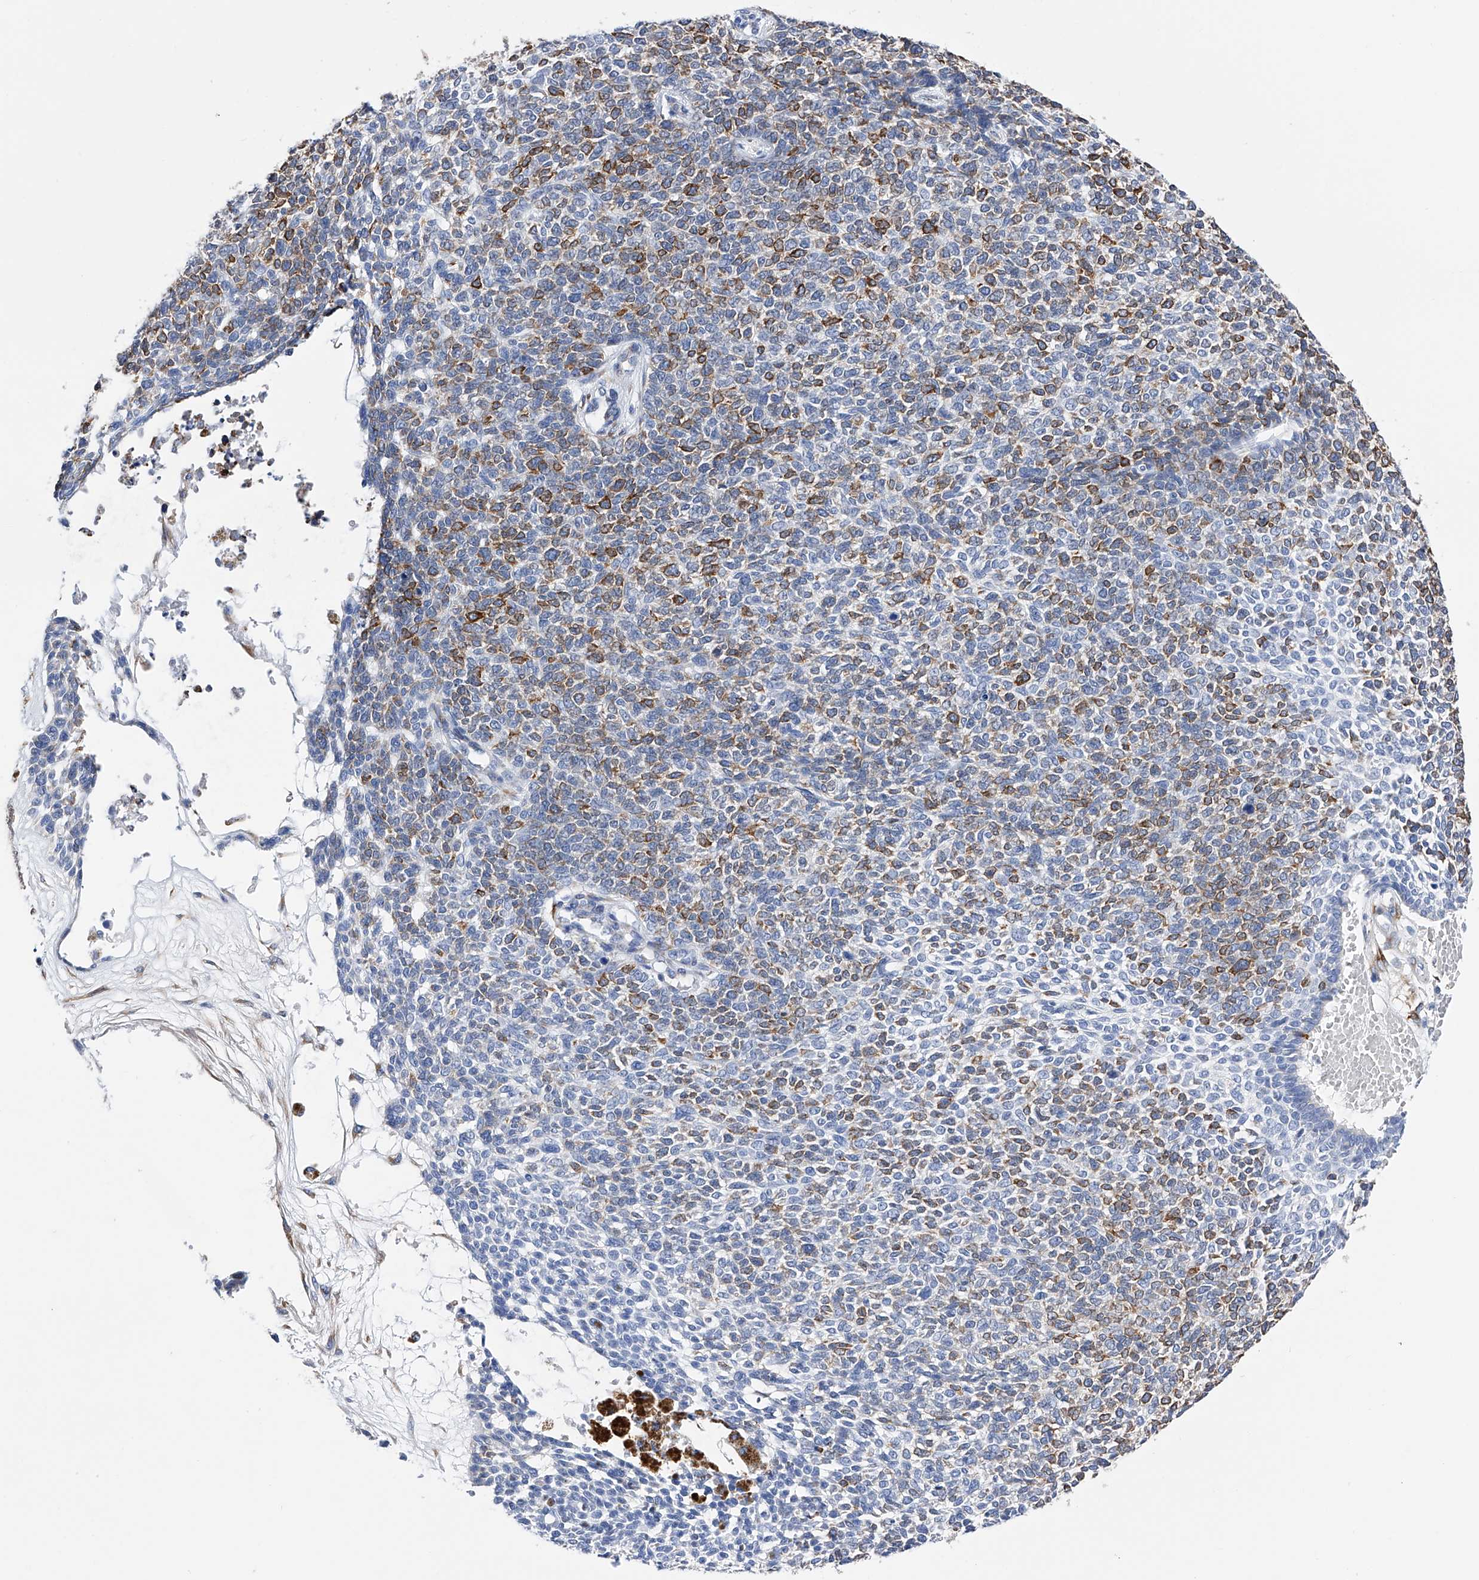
{"staining": {"intensity": "moderate", "quantity": "25%-75%", "location": "cytoplasmic/membranous"}, "tissue": "skin cancer", "cell_type": "Tumor cells", "image_type": "cancer", "snomed": [{"axis": "morphology", "description": "Basal cell carcinoma"}, {"axis": "topography", "description": "Skin"}], "caption": "A high-resolution image shows IHC staining of skin basal cell carcinoma, which reveals moderate cytoplasmic/membranous staining in approximately 25%-75% of tumor cells.", "gene": "PDIA5", "patient": {"sex": "female", "age": 84}}